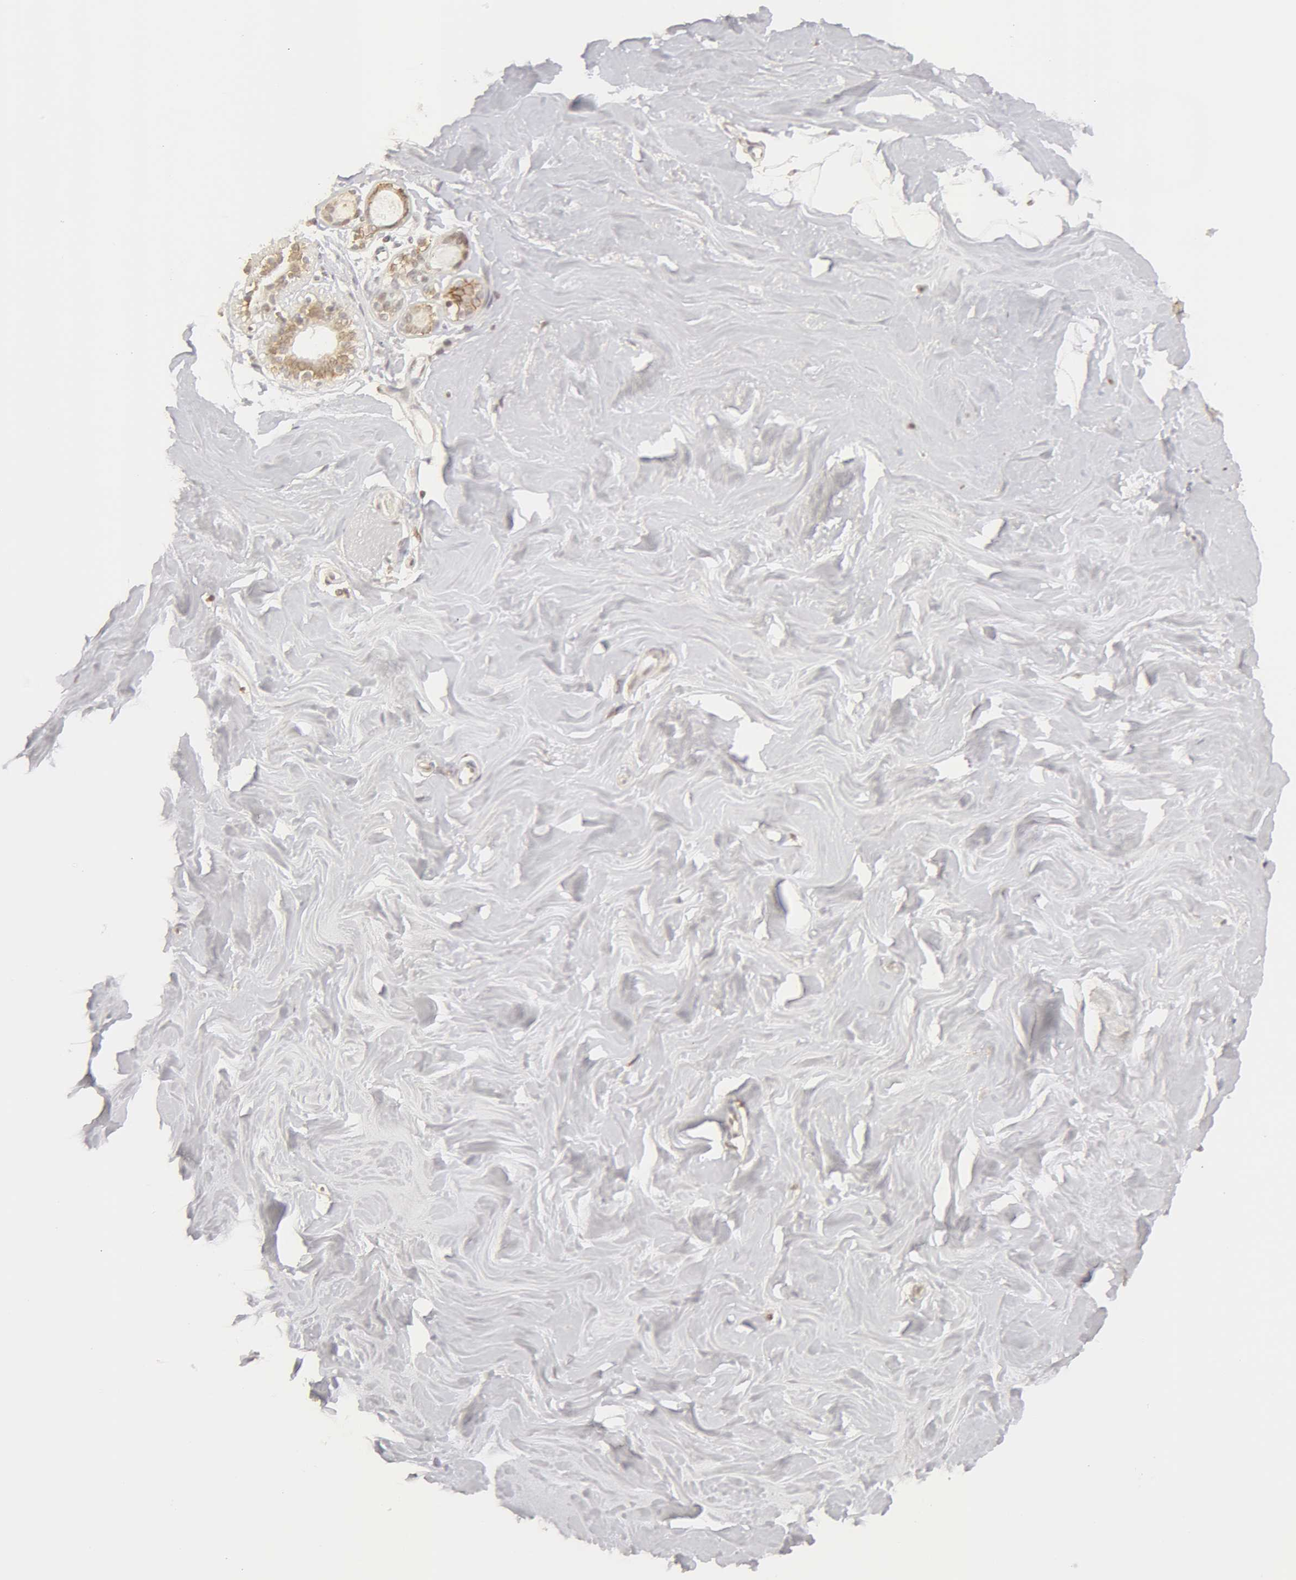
{"staining": {"intensity": "negative", "quantity": "none", "location": "none"}, "tissue": "breast", "cell_type": "Adipocytes", "image_type": "normal", "snomed": [{"axis": "morphology", "description": "Normal tissue, NOS"}, {"axis": "topography", "description": "Breast"}], "caption": "Micrograph shows no protein staining in adipocytes of benign breast. The staining is performed using DAB (3,3'-diaminobenzidine) brown chromogen with nuclei counter-stained in using hematoxylin.", "gene": "ADAM10", "patient": {"sex": "female", "age": 54}}